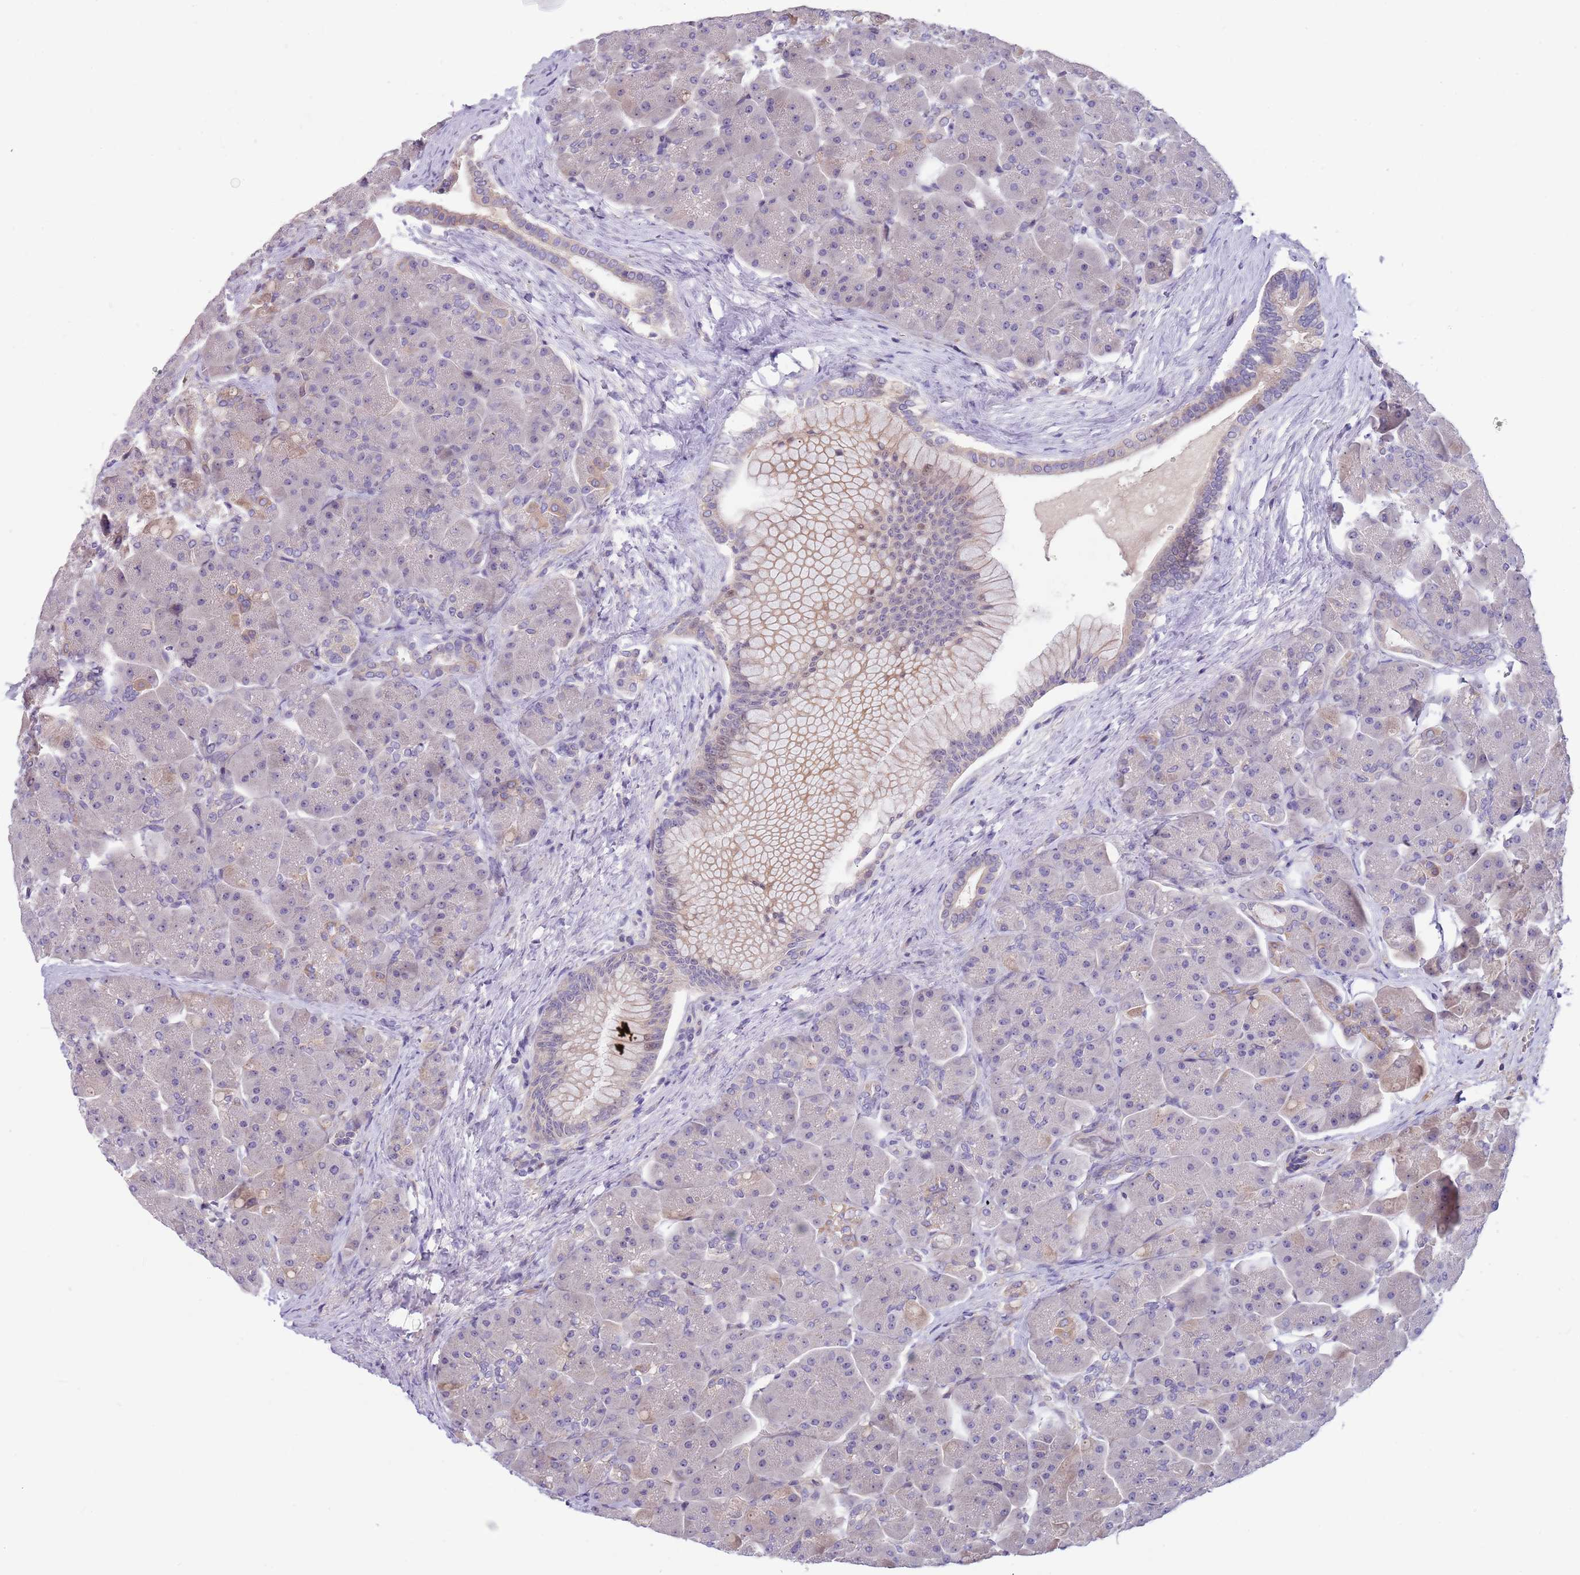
{"staining": {"intensity": "negative", "quantity": "none", "location": "none"}, "tissue": "pancreas", "cell_type": "Exocrine glandular cells", "image_type": "normal", "snomed": [{"axis": "morphology", "description": "Normal tissue, NOS"}, {"axis": "topography", "description": "Pancreas"}], "caption": "Immunohistochemical staining of normal human pancreas displays no significant positivity in exocrine glandular cells. (Brightfield microscopy of DAB immunohistochemistry (IHC) at high magnification).", "gene": "CABYR", "patient": {"sex": "male", "age": 66}}